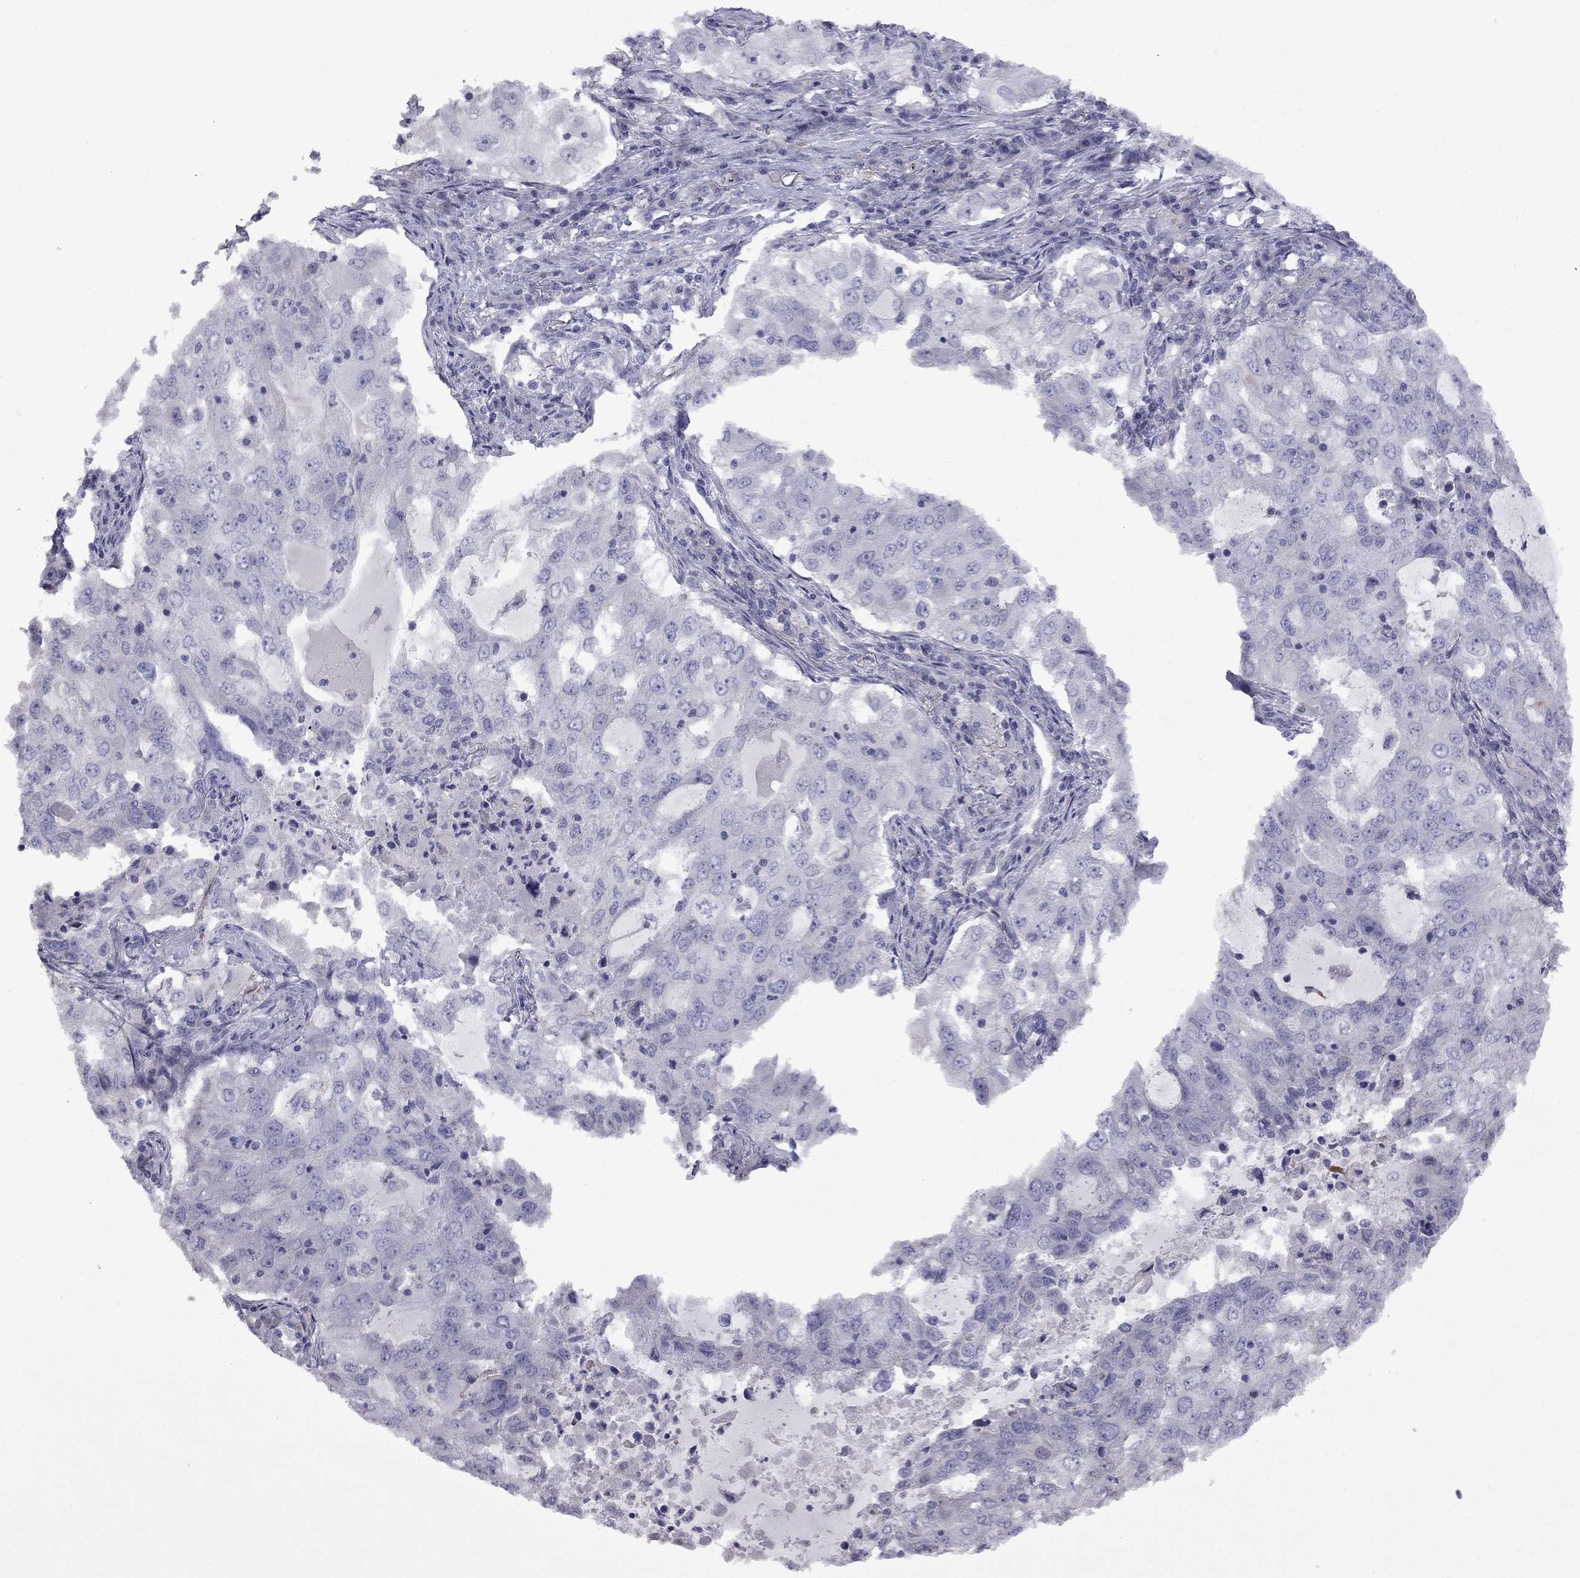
{"staining": {"intensity": "negative", "quantity": "none", "location": "none"}, "tissue": "lung cancer", "cell_type": "Tumor cells", "image_type": "cancer", "snomed": [{"axis": "morphology", "description": "Adenocarcinoma, NOS"}, {"axis": "topography", "description": "Lung"}], "caption": "High power microscopy micrograph of an immunohistochemistry (IHC) image of lung adenocarcinoma, revealing no significant staining in tumor cells.", "gene": "NRARP", "patient": {"sex": "female", "age": 61}}